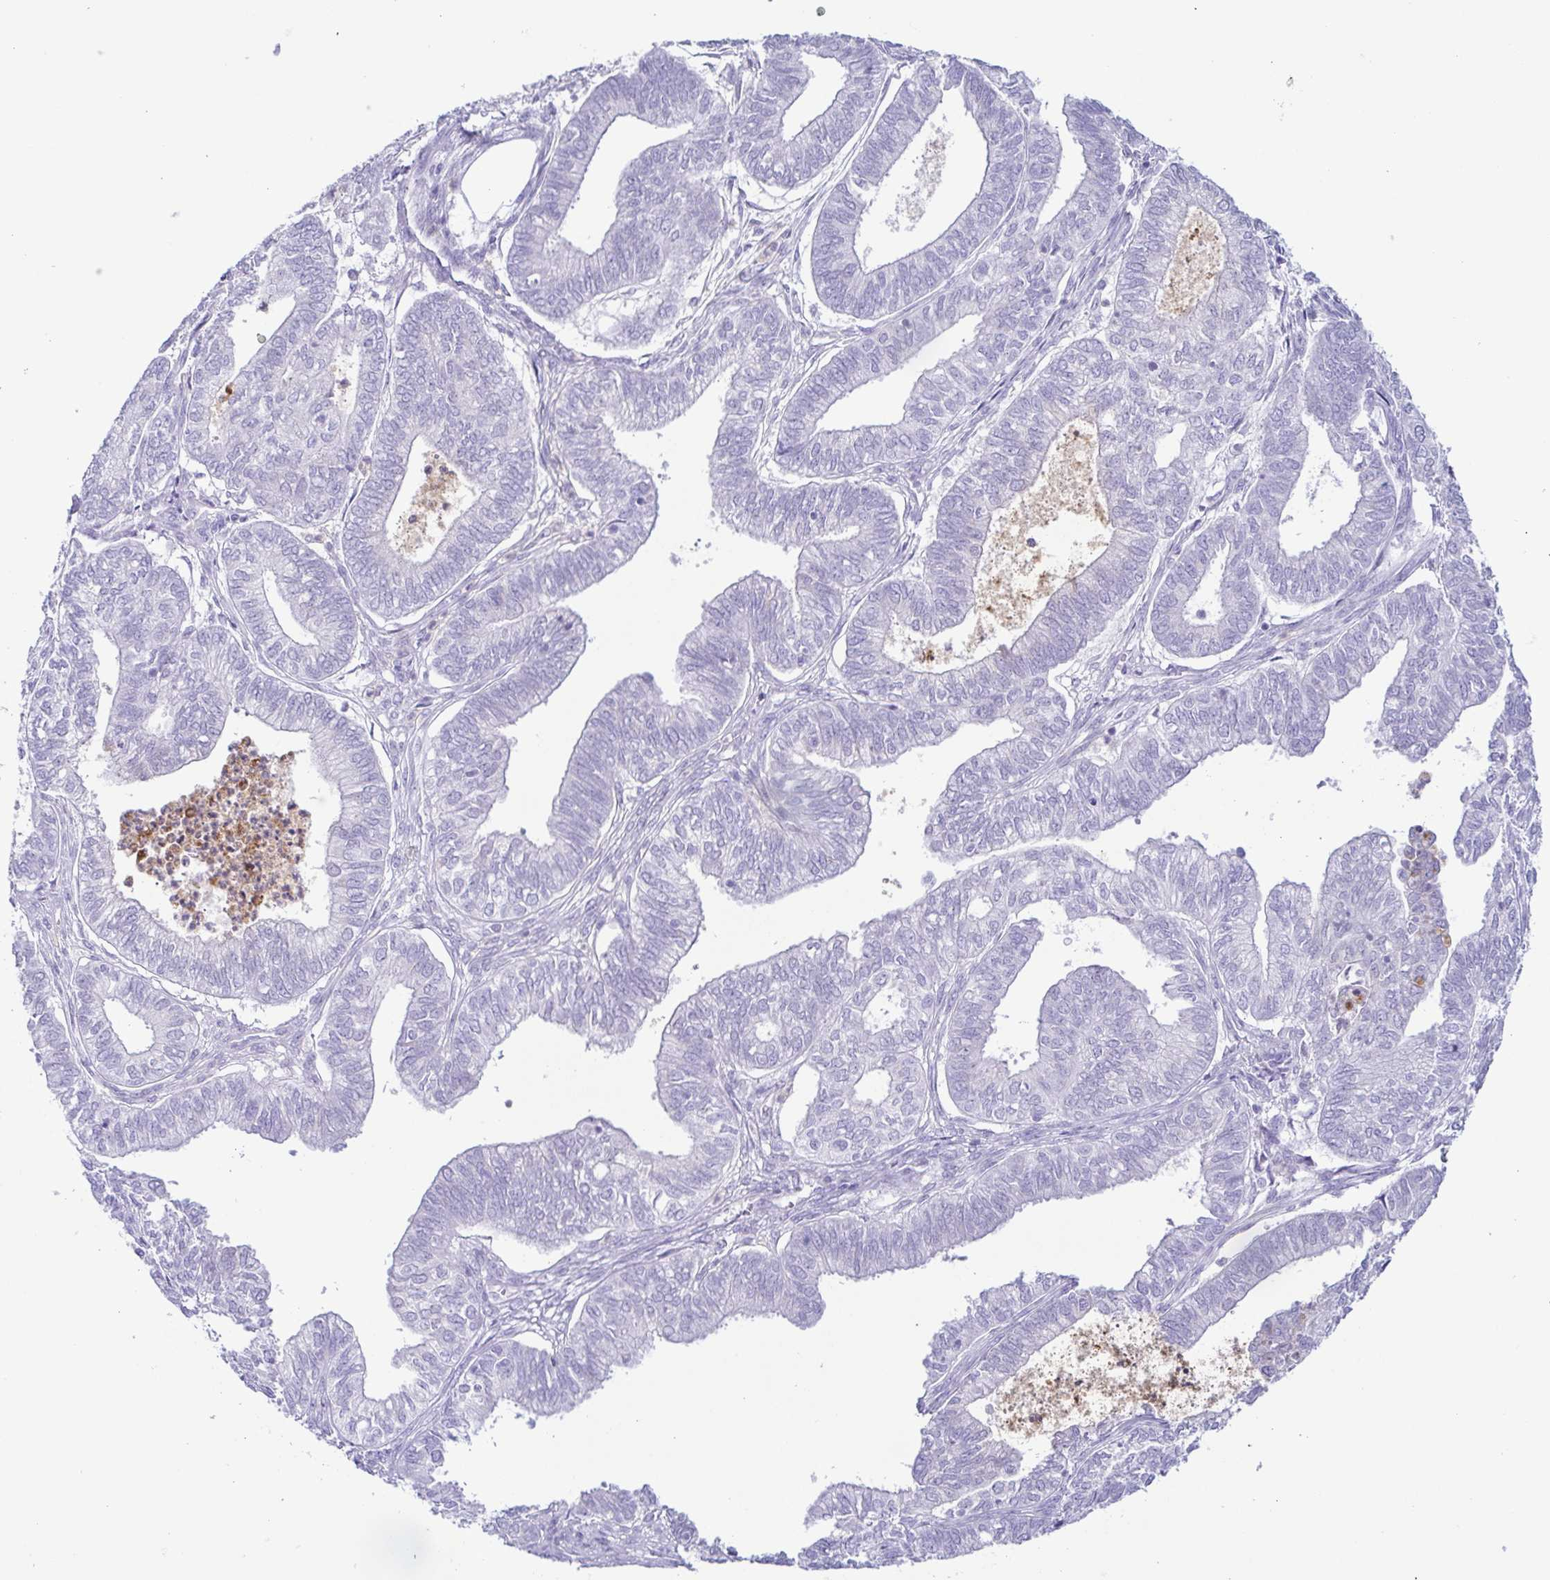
{"staining": {"intensity": "negative", "quantity": "none", "location": "none"}, "tissue": "ovarian cancer", "cell_type": "Tumor cells", "image_type": "cancer", "snomed": [{"axis": "morphology", "description": "Carcinoma, endometroid"}, {"axis": "topography", "description": "Ovary"}], "caption": "Immunohistochemistry histopathology image of human ovarian cancer (endometroid carcinoma) stained for a protein (brown), which displays no positivity in tumor cells.", "gene": "AZU1", "patient": {"sex": "female", "age": 64}}